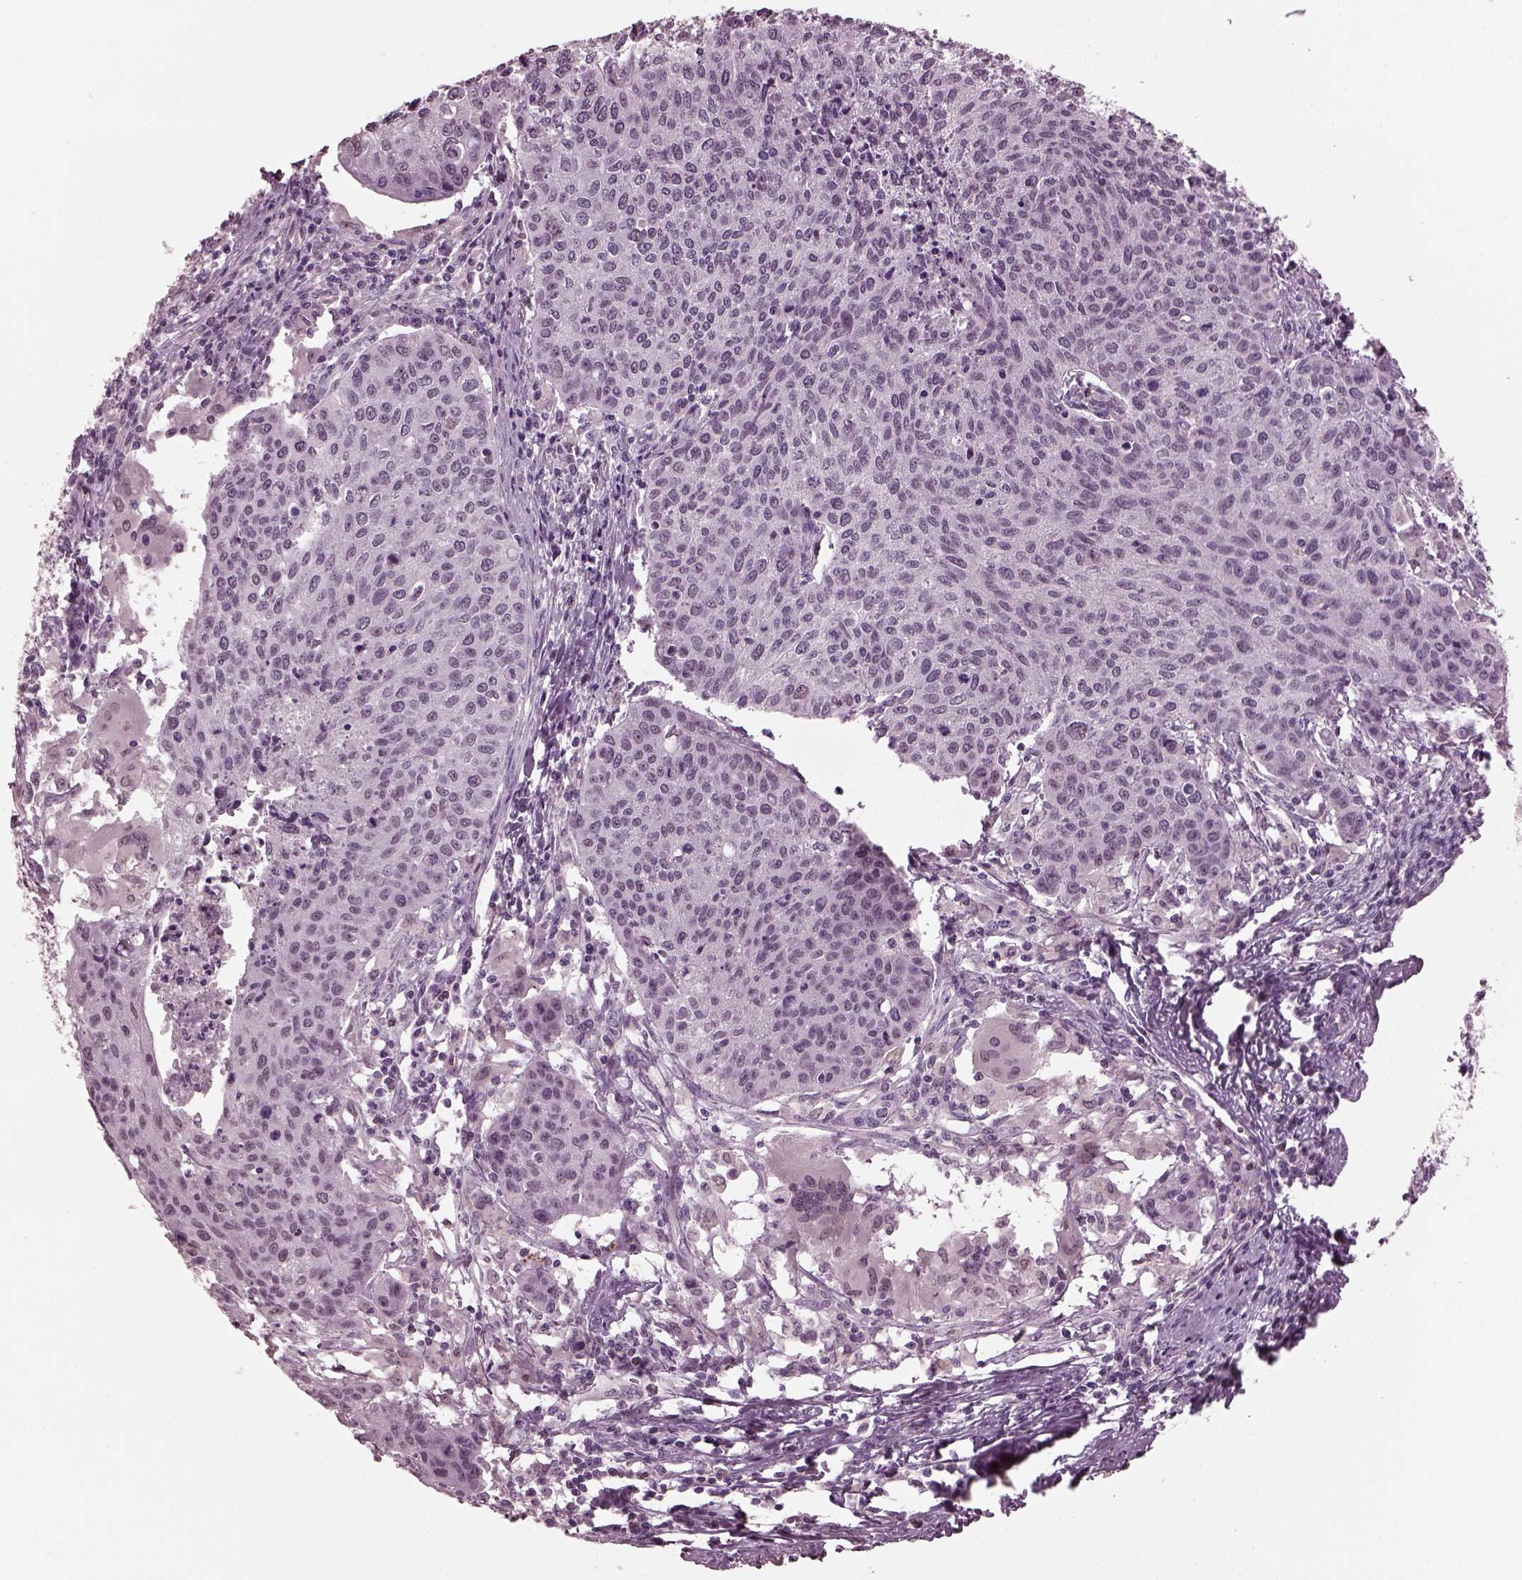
{"staining": {"intensity": "negative", "quantity": "none", "location": "none"}, "tissue": "cervical cancer", "cell_type": "Tumor cells", "image_type": "cancer", "snomed": [{"axis": "morphology", "description": "Squamous cell carcinoma, NOS"}, {"axis": "topography", "description": "Cervix"}], "caption": "Tumor cells are negative for brown protein staining in cervical cancer (squamous cell carcinoma).", "gene": "TSKS", "patient": {"sex": "female", "age": 38}}